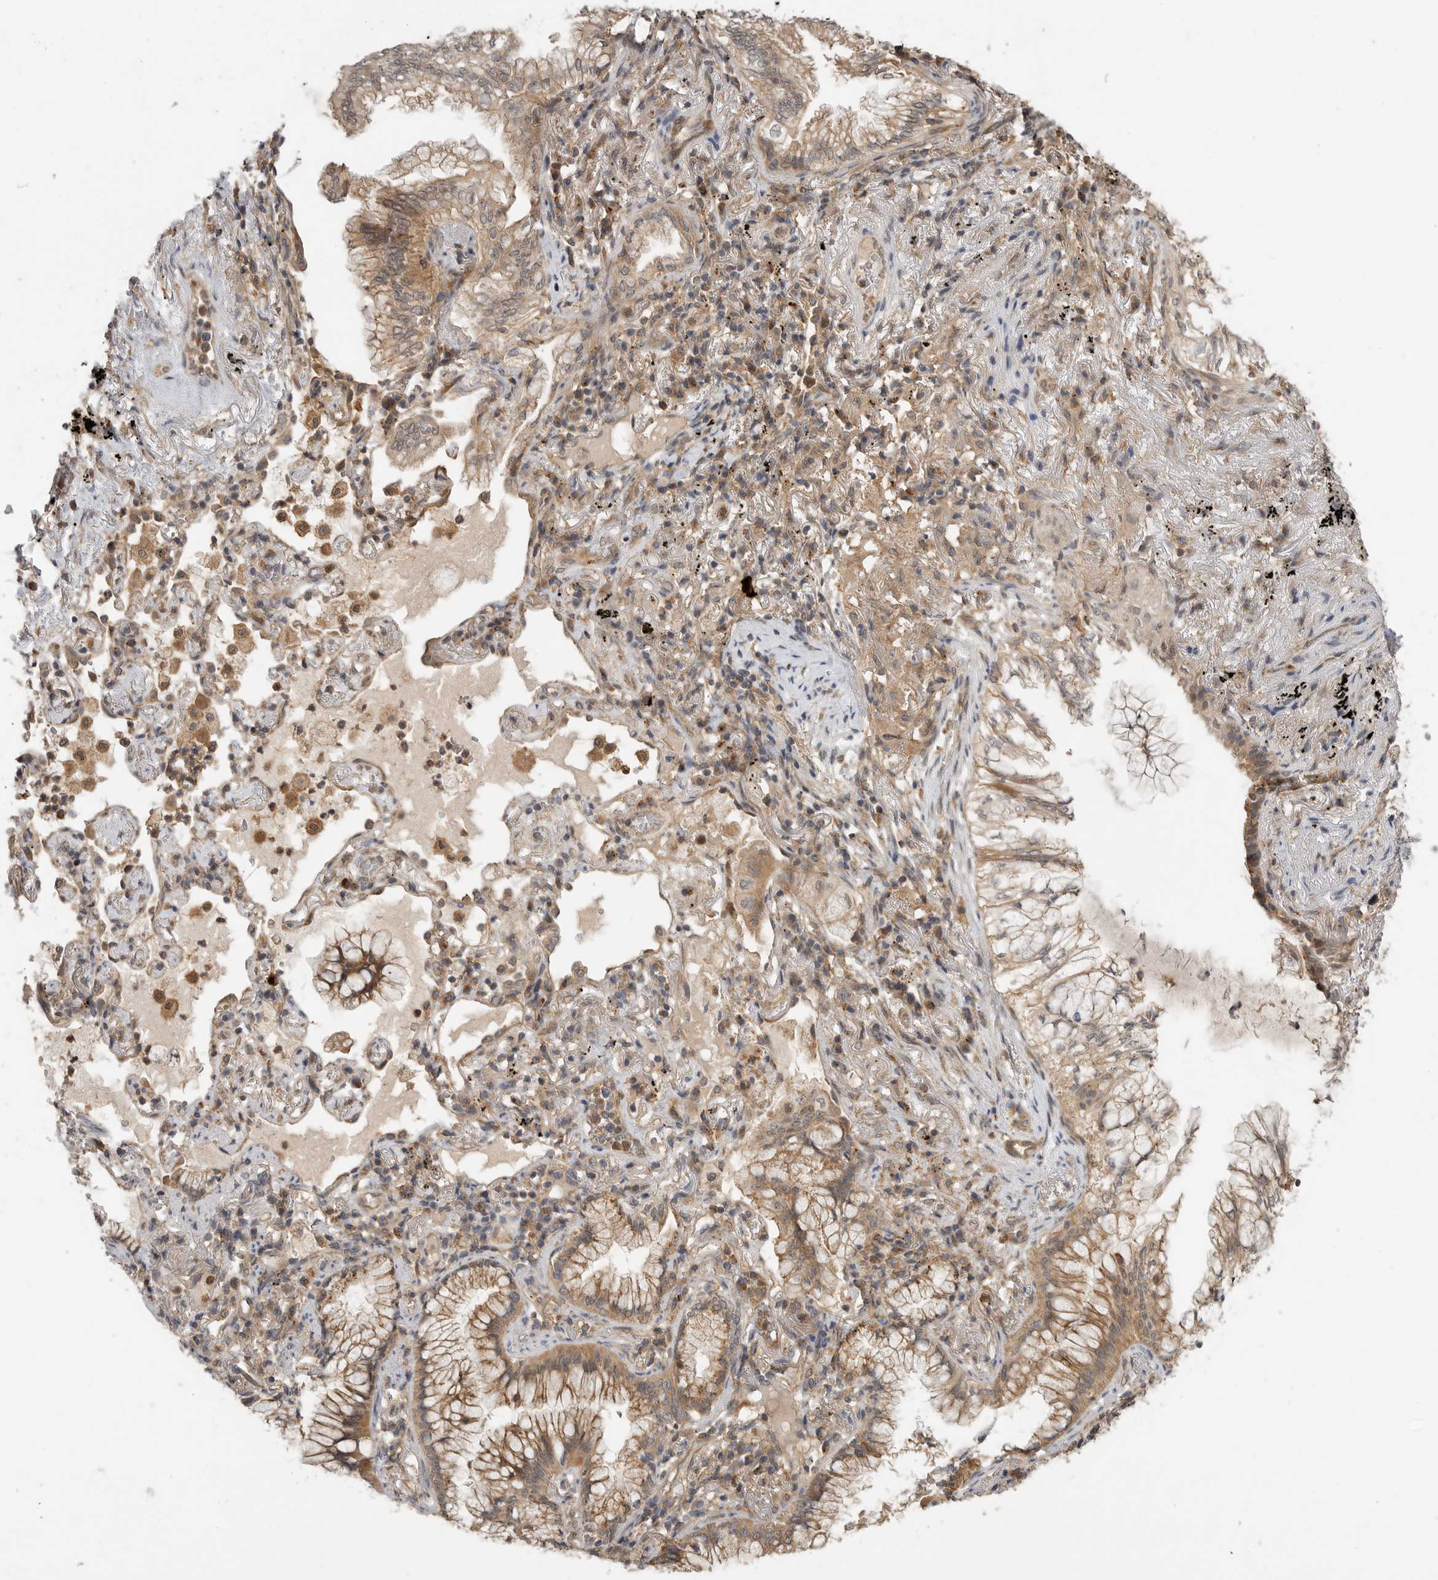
{"staining": {"intensity": "moderate", "quantity": ">75%", "location": "cytoplasmic/membranous"}, "tissue": "lung cancer", "cell_type": "Tumor cells", "image_type": "cancer", "snomed": [{"axis": "morphology", "description": "Adenocarcinoma, NOS"}, {"axis": "topography", "description": "Lung"}], "caption": "Protein expression analysis of human adenocarcinoma (lung) reveals moderate cytoplasmic/membranous staining in approximately >75% of tumor cells.", "gene": "ZNF232", "patient": {"sex": "female", "age": 70}}